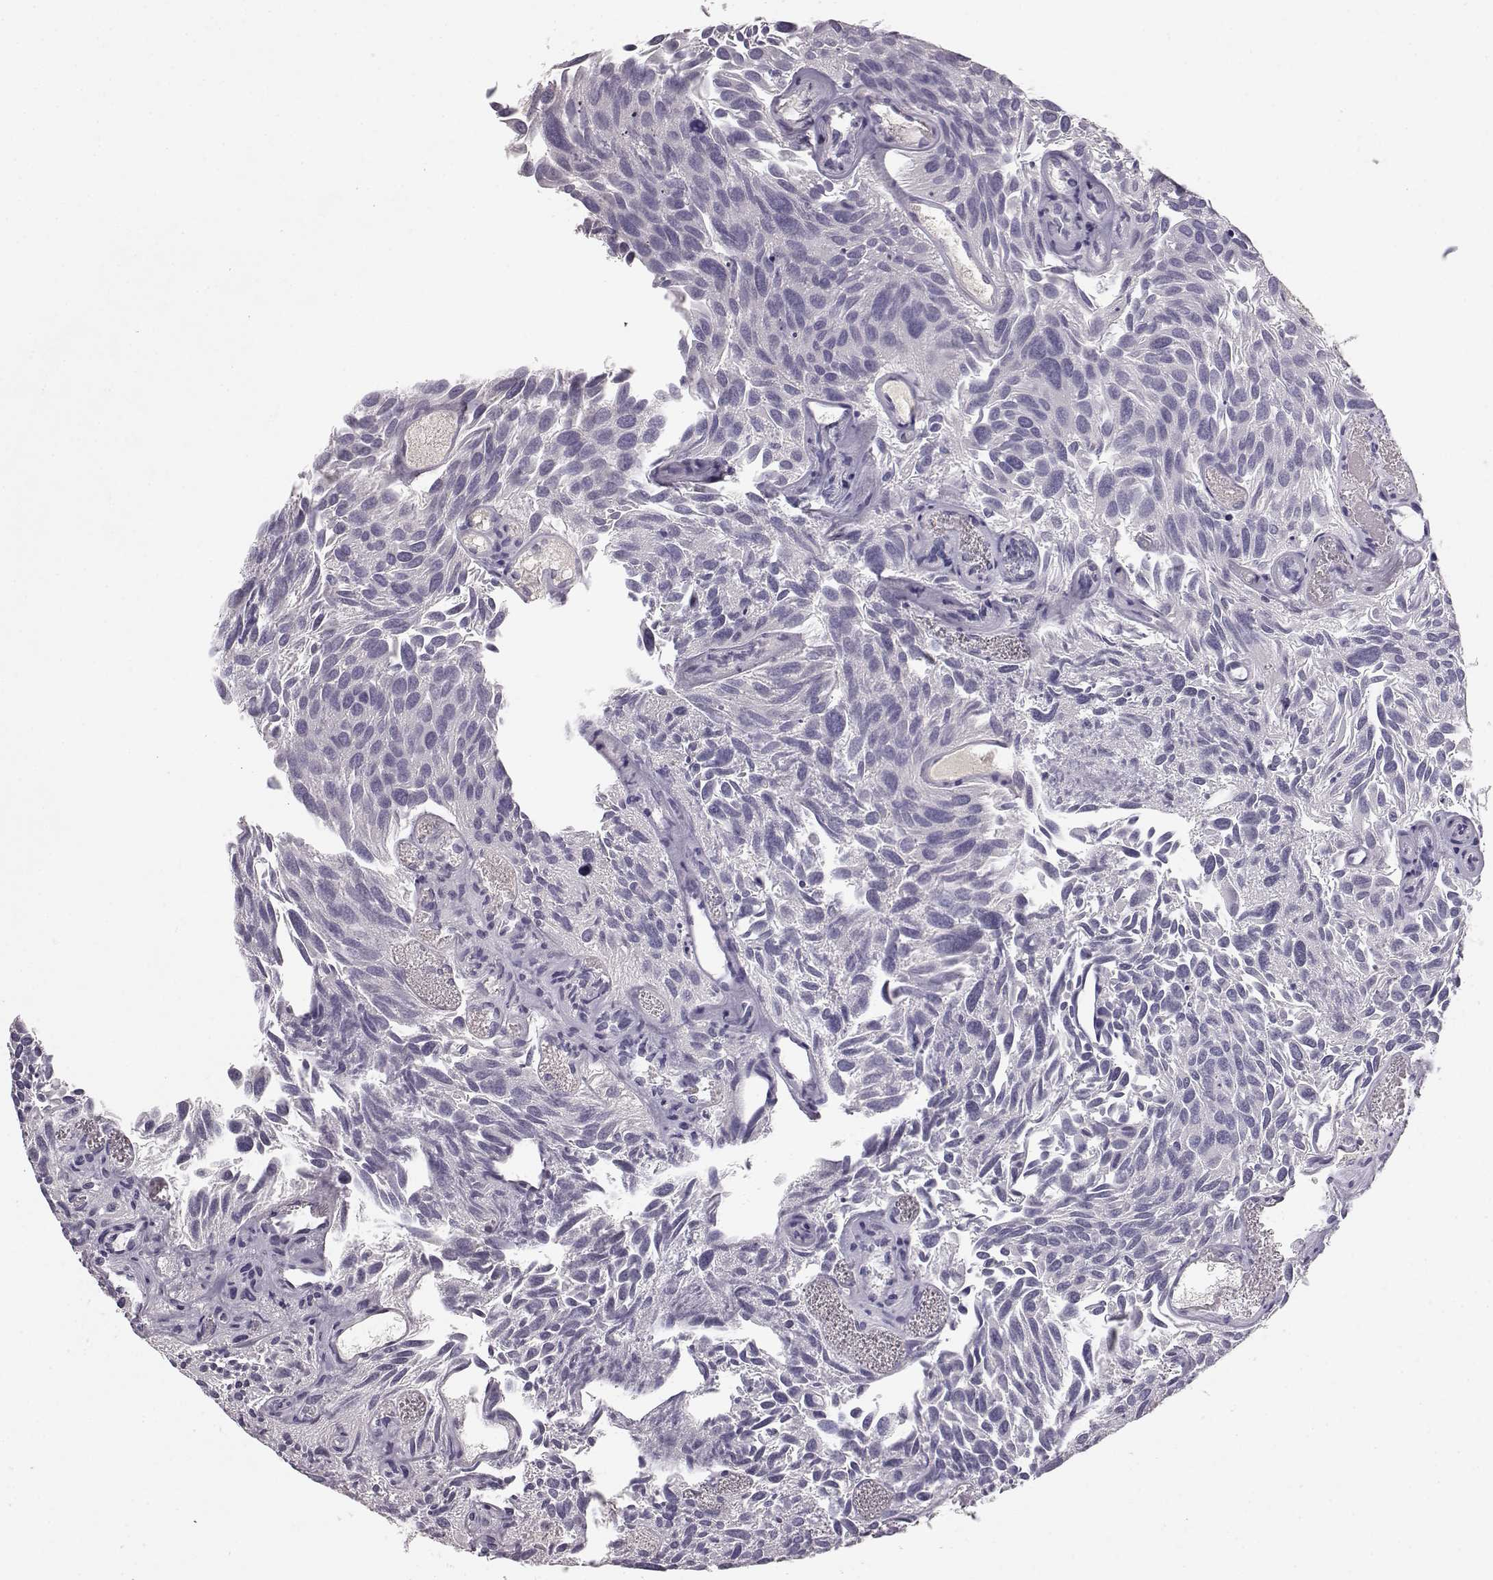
{"staining": {"intensity": "negative", "quantity": "none", "location": "none"}, "tissue": "urothelial cancer", "cell_type": "Tumor cells", "image_type": "cancer", "snomed": [{"axis": "morphology", "description": "Urothelial carcinoma, Low grade"}, {"axis": "topography", "description": "Urinary bladder"}], "caption": "DAB immunohistochemical staining of urothelial cancer displays no significant staining in tumor cells. The staining was performed using DAB to visualize the protein expression in brown, while the nuclei were stained in blue with hematoxylin (Magnification: 20x).", "gene": "BFSP2", "patient": {"sex": "female", "age": 69}}